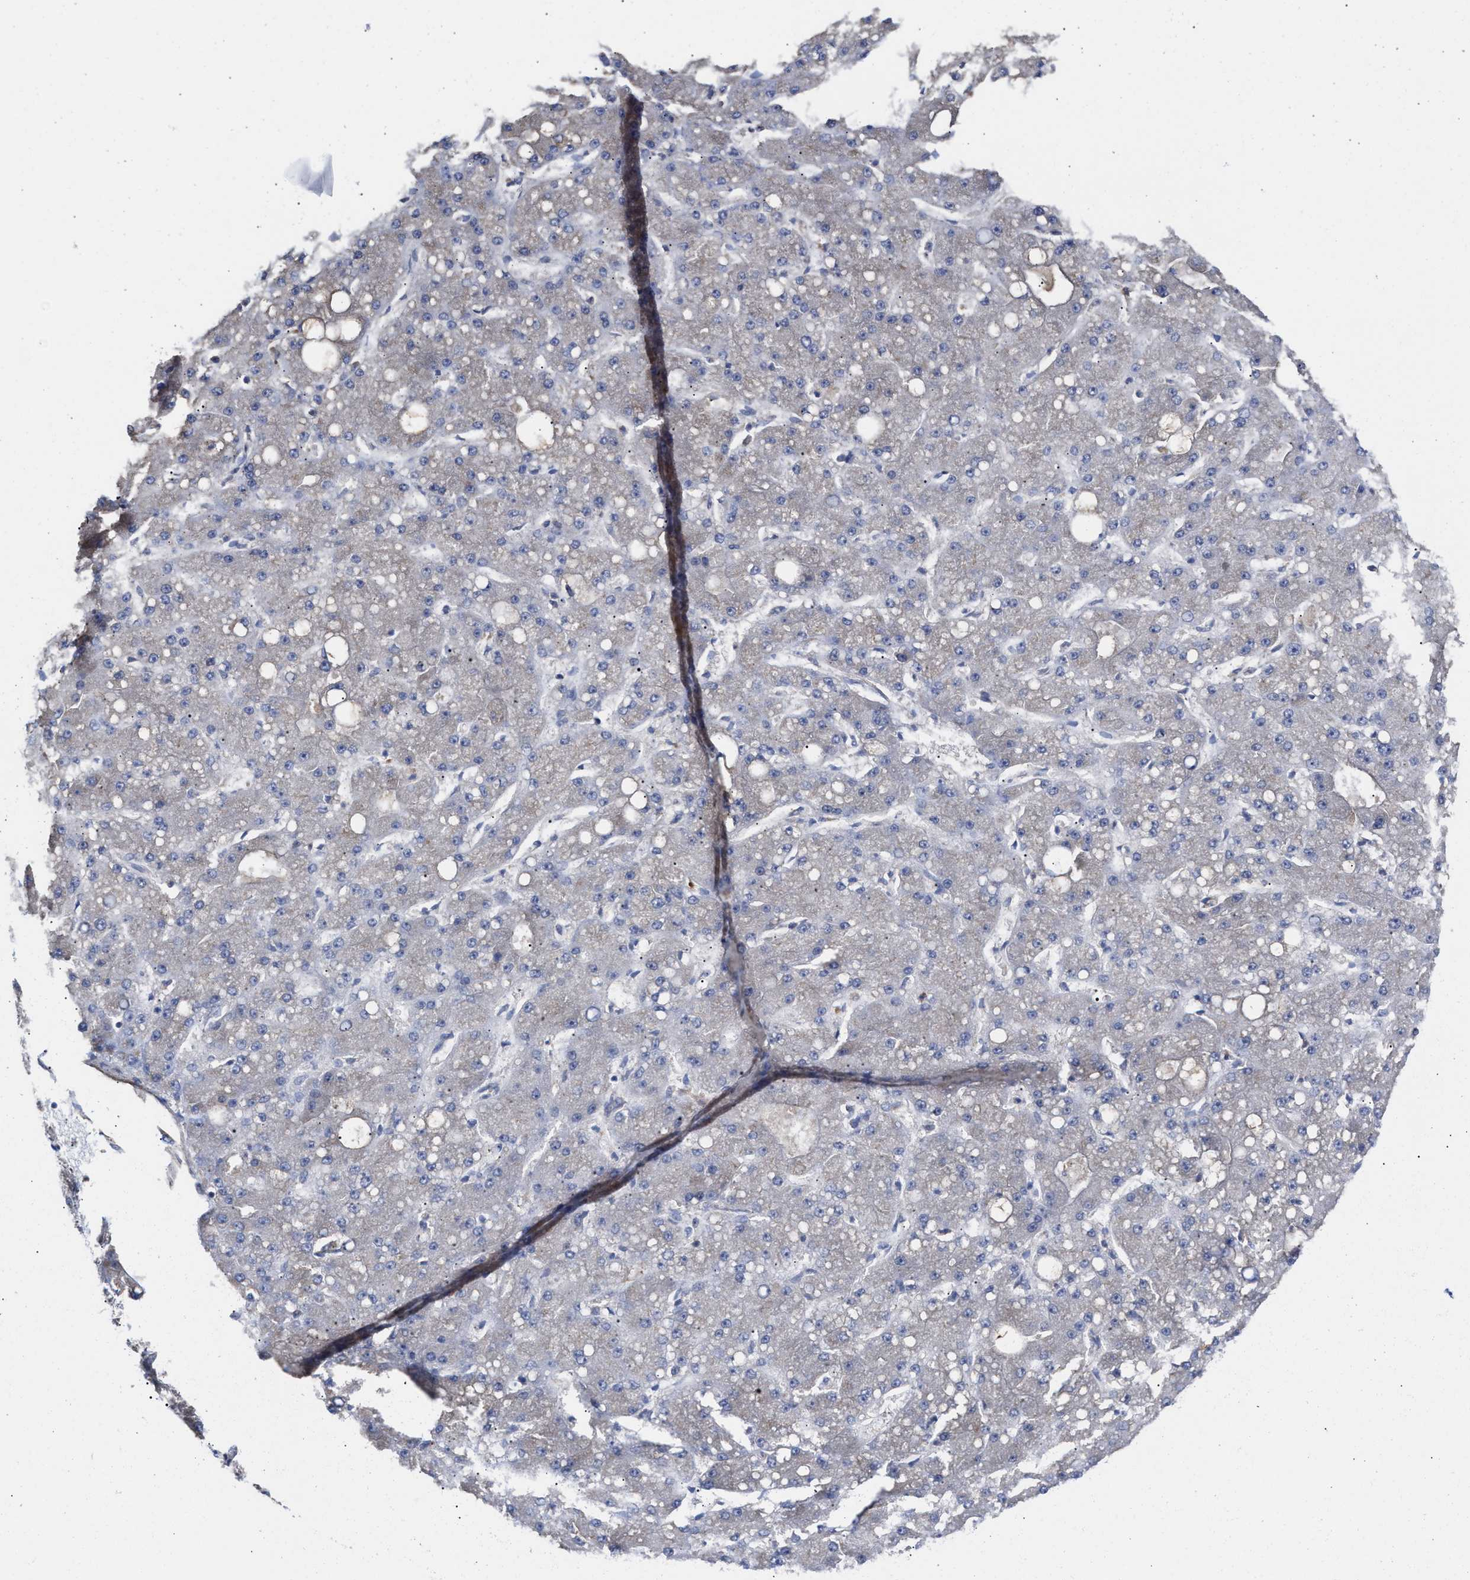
{"staining": {"intensity": "negative", "quantity": "none", "location": "none"}, "tissue": "liver cancer", "cell_type": "Tumor cells", "image_type": "cancer", "snomed": [{"axis": "morphology", "description": "Carcinoma, Hepatocellular, NOS"}, {"axis": "topography", "description": "Liver"}], "caption": "Immunohistochemistry micrograph of neoplastic tissue: liver hepatocellular carcinoma stained with DAB reveals no significant protein positivity in tumor cells. (Immunohistochemistry (ihc), brightfield microscopy, high magnification).", "gene": "HS3ST5", "patient": {"sex": "male", "age": 67}}